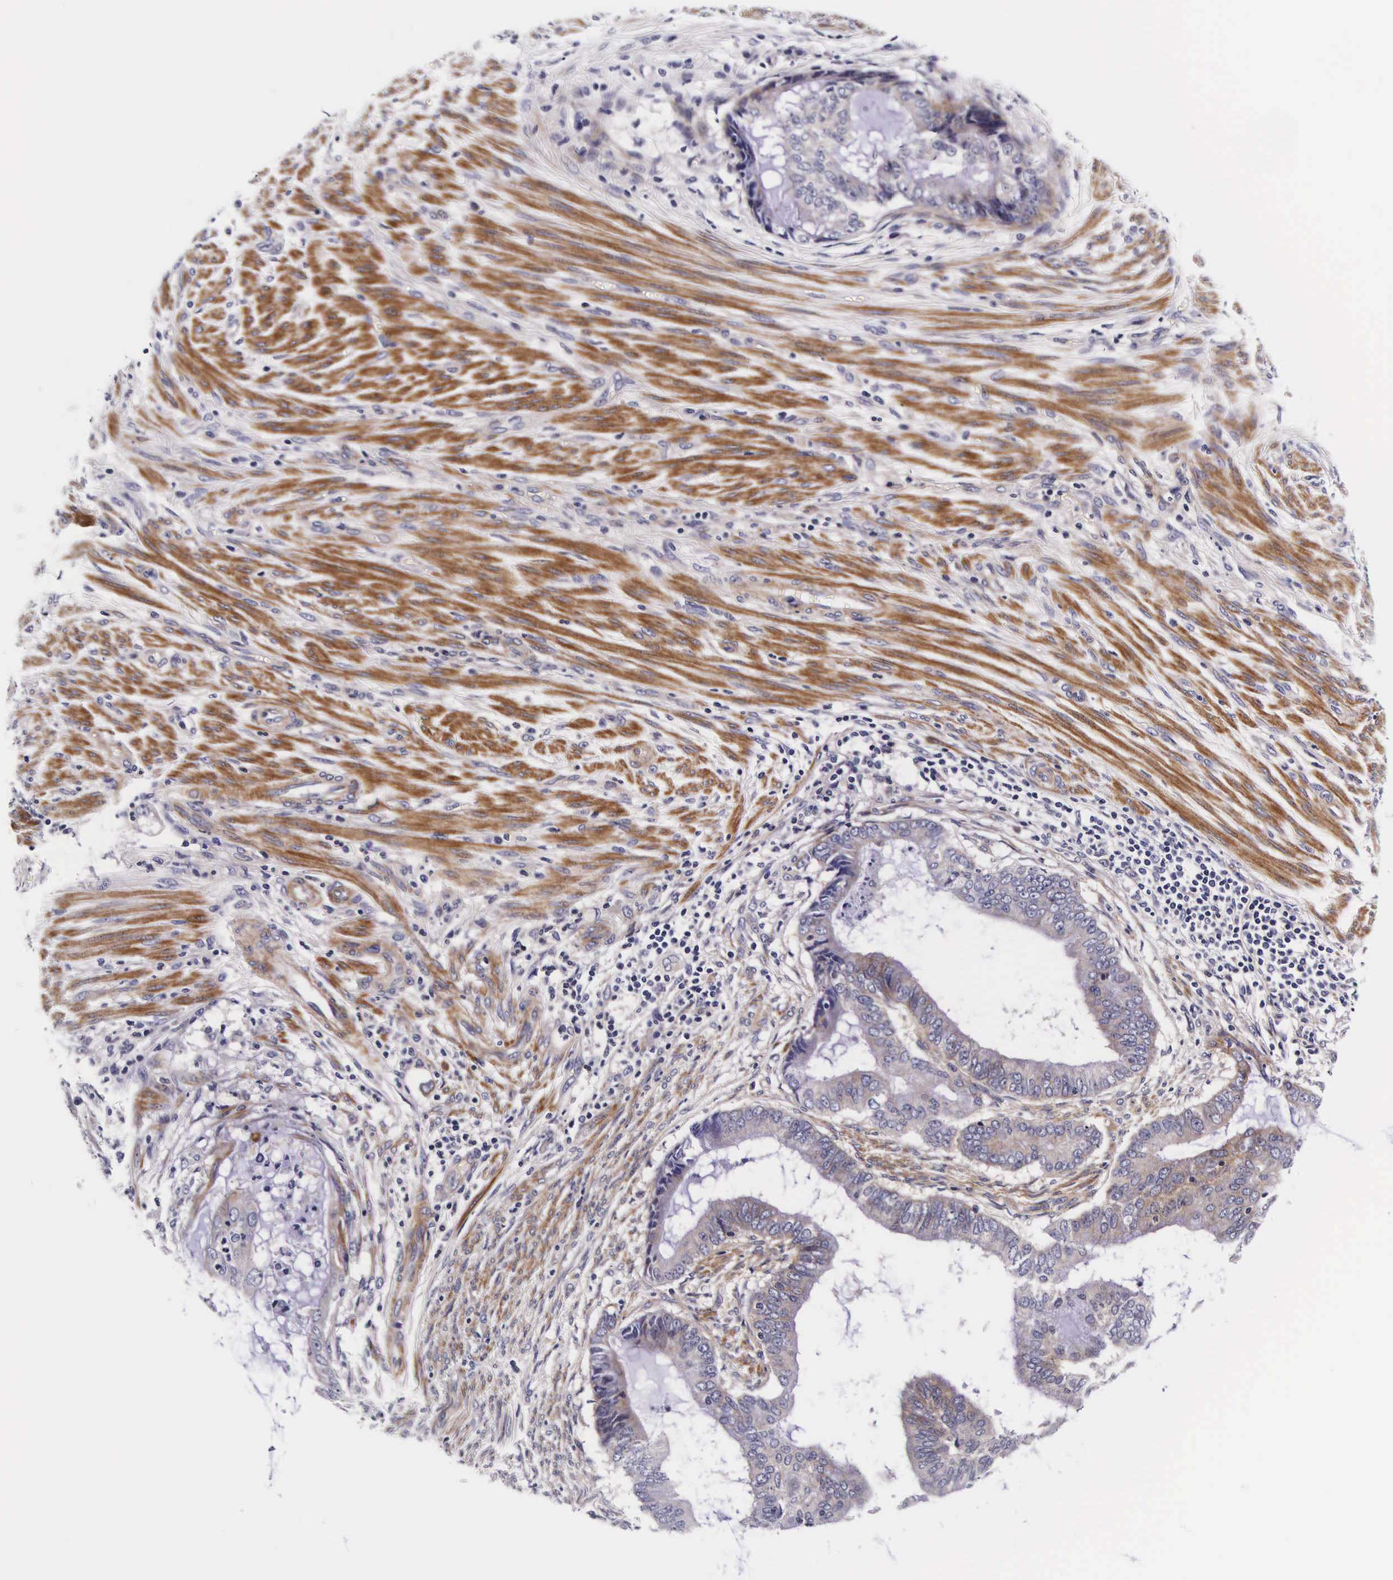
{"staining": {"intensity": "weak", "quantity": "25%-75%", "location": "cytoplasmic/membranous"}, "tissue": "endometrial cancer", "cell_type": "Tumor cells", "image_type": "cancer", "snomed": [{"axis": "morphology", "description": "Adenocarcinoma, NOS"}, {"axis": "topography", "description": "Endometrium"}], "caption": "Endometrial cancer stained with a protein marker demonstrates weak staining in tumor cells.", "gene": "UPRT", "patient": {"sex": "female", "age": 63}}